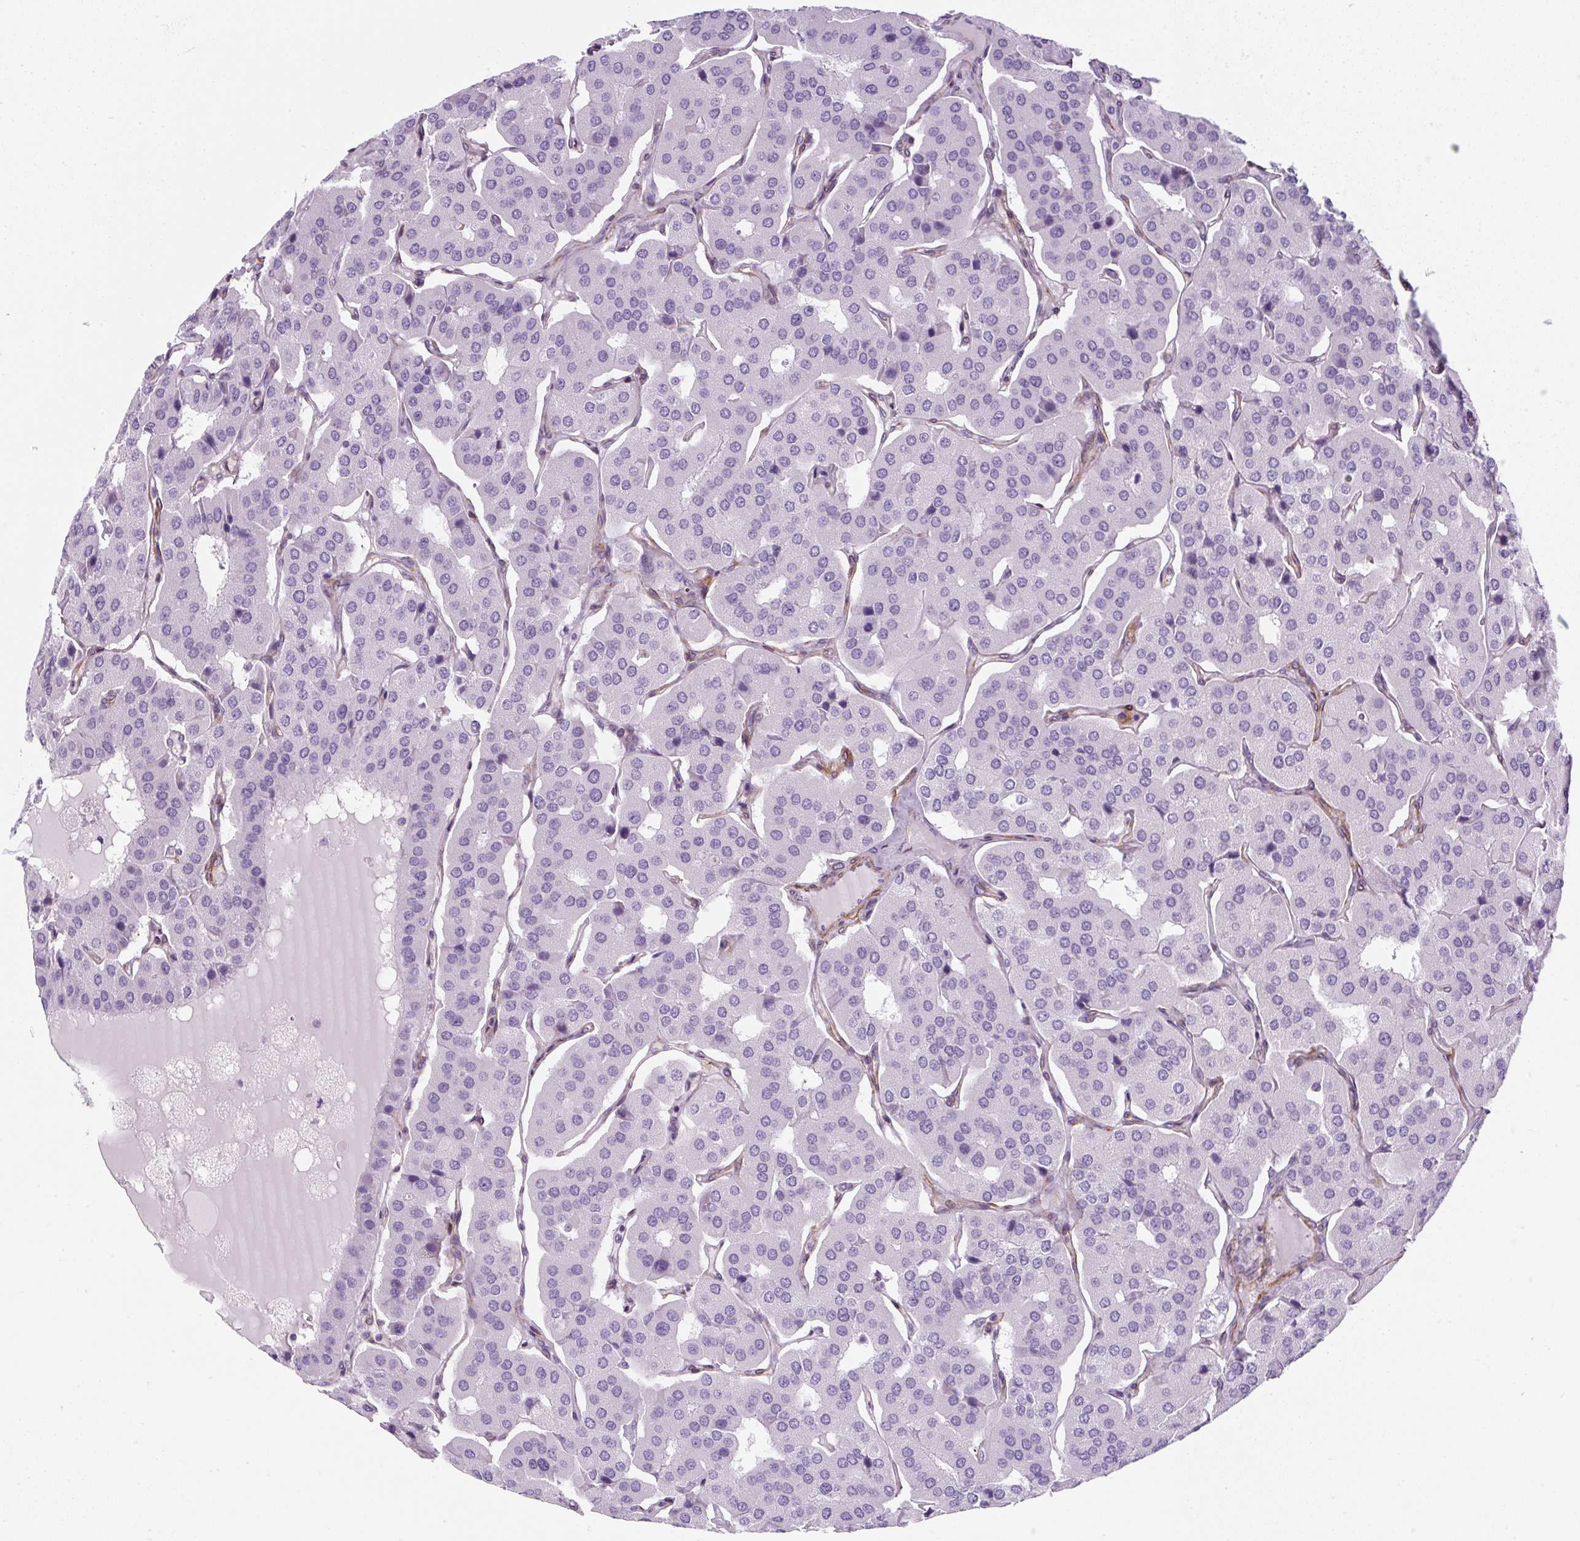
{"staining": {"intensity": "negative", "quantity": "none", "location": "none"}, "tissue": "parathyroid gland", "cell_type": "Glandular cells", "image_type": "normal", "snomed": [{"axis": "morphology", "description": "Normal tissue, NOS"}, {"axis": "morphology", "description": "Adenoma, NOS"}, {"axis": "topography", "description": "Parathyroid gland"}], "caption": "Human parathyroid gland stained for a protein using IHC shows no expression in glandular cells.", "gene": "CAVIN3", "patient": {"sex": "female", "age": 86}}